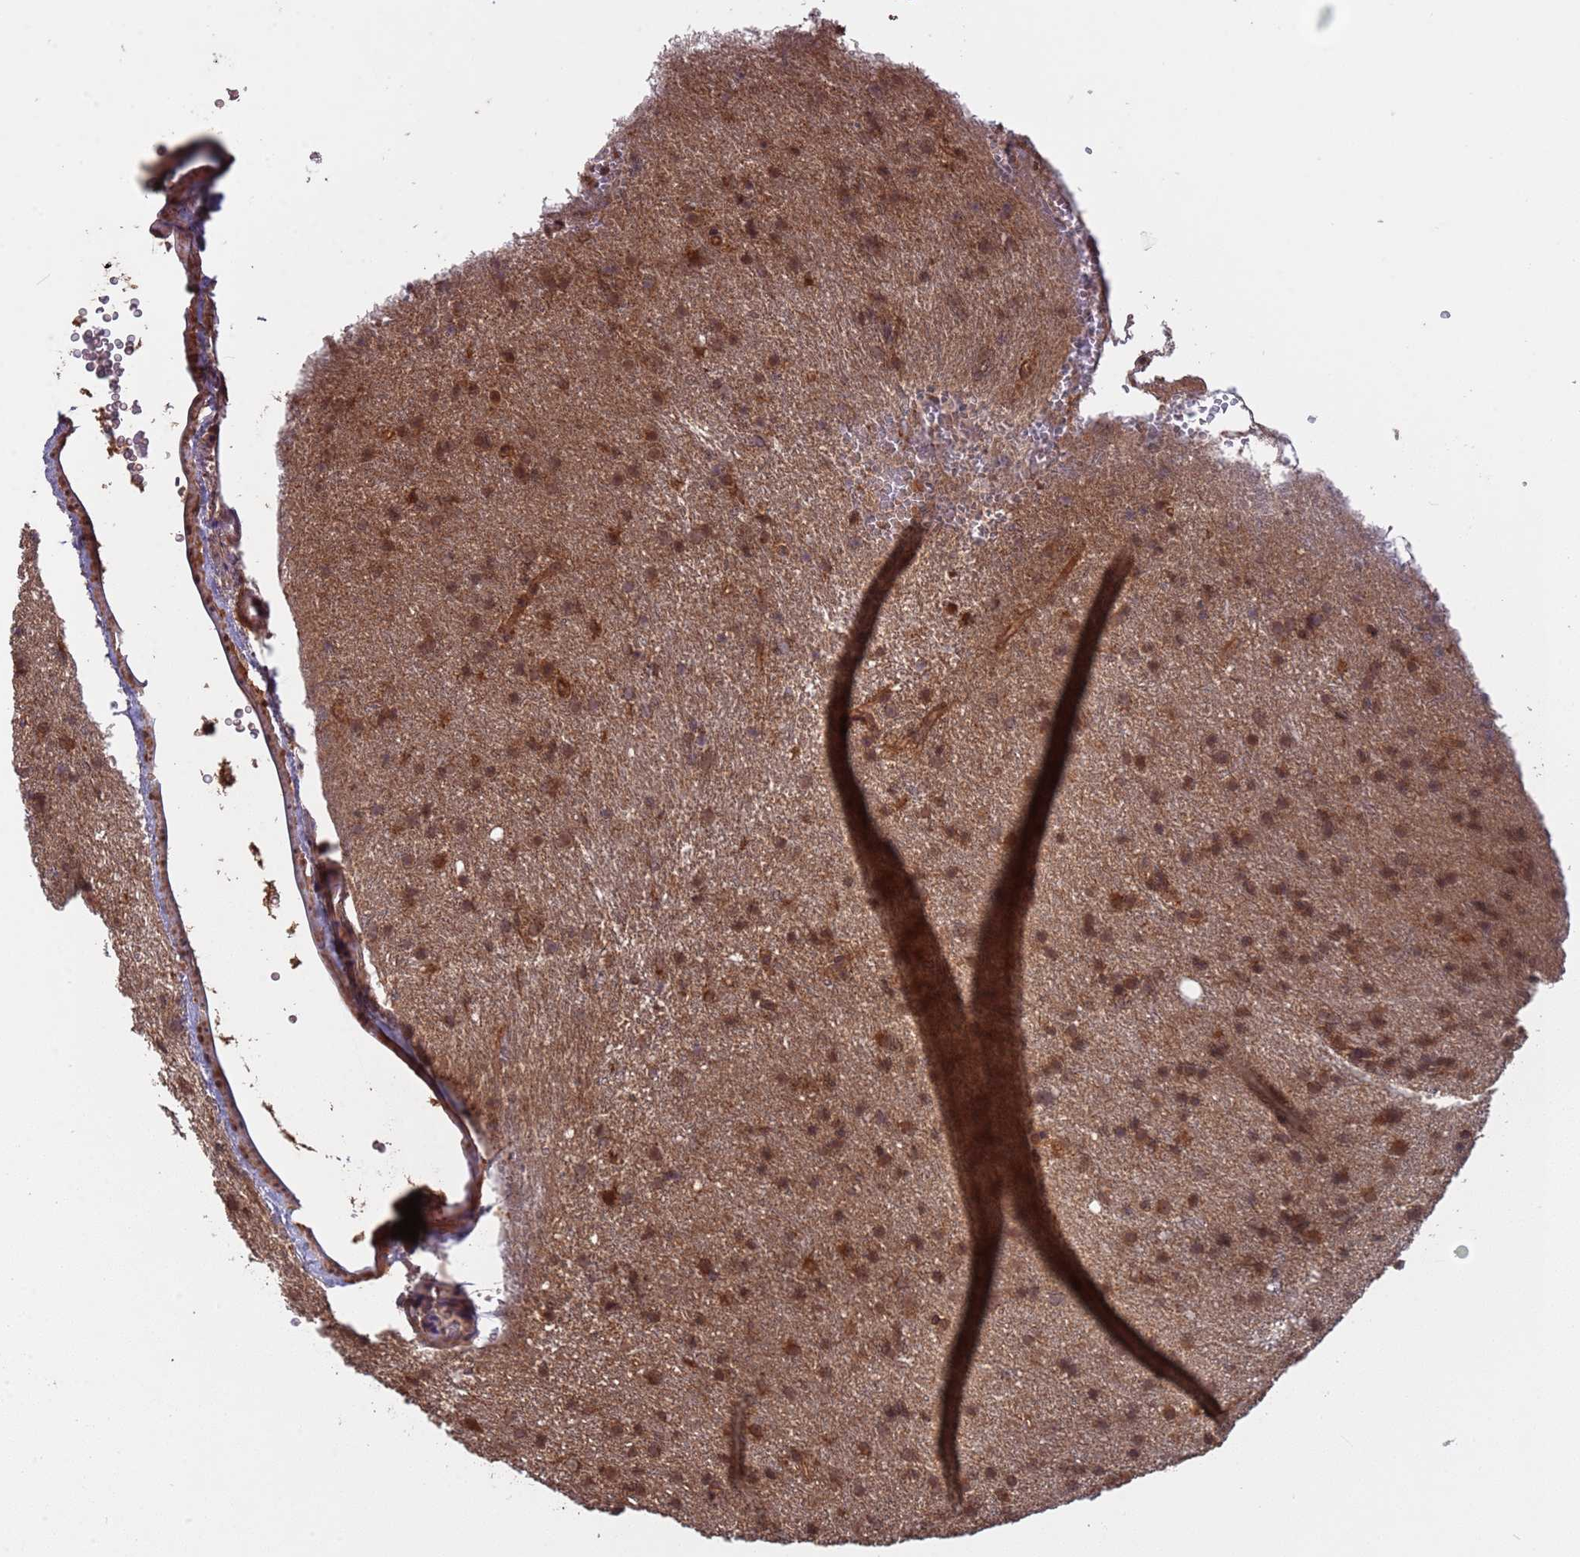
{"staining": {"intensity": "moderate", "quantity": ">75%", "location": "cytoplasmic/membranous,nuclear"}, "tissue": "glioma", "cell_type": "Tumor cells", "image_type": "cancer", "snomed": [{"axis": "morphology", "description": "Glioma, malignant, Low grade"}, {"axis": "topography", "description": "Cerebral cortex"}], "caption": "Protein staining by immunohistochemistry shows moderate cytoplasmic/membranous and nuclear staining in approximately >75% of tumor cells in glioma.", "gene": "ERI1", "patient": {"sex": "female", "age": 39}}